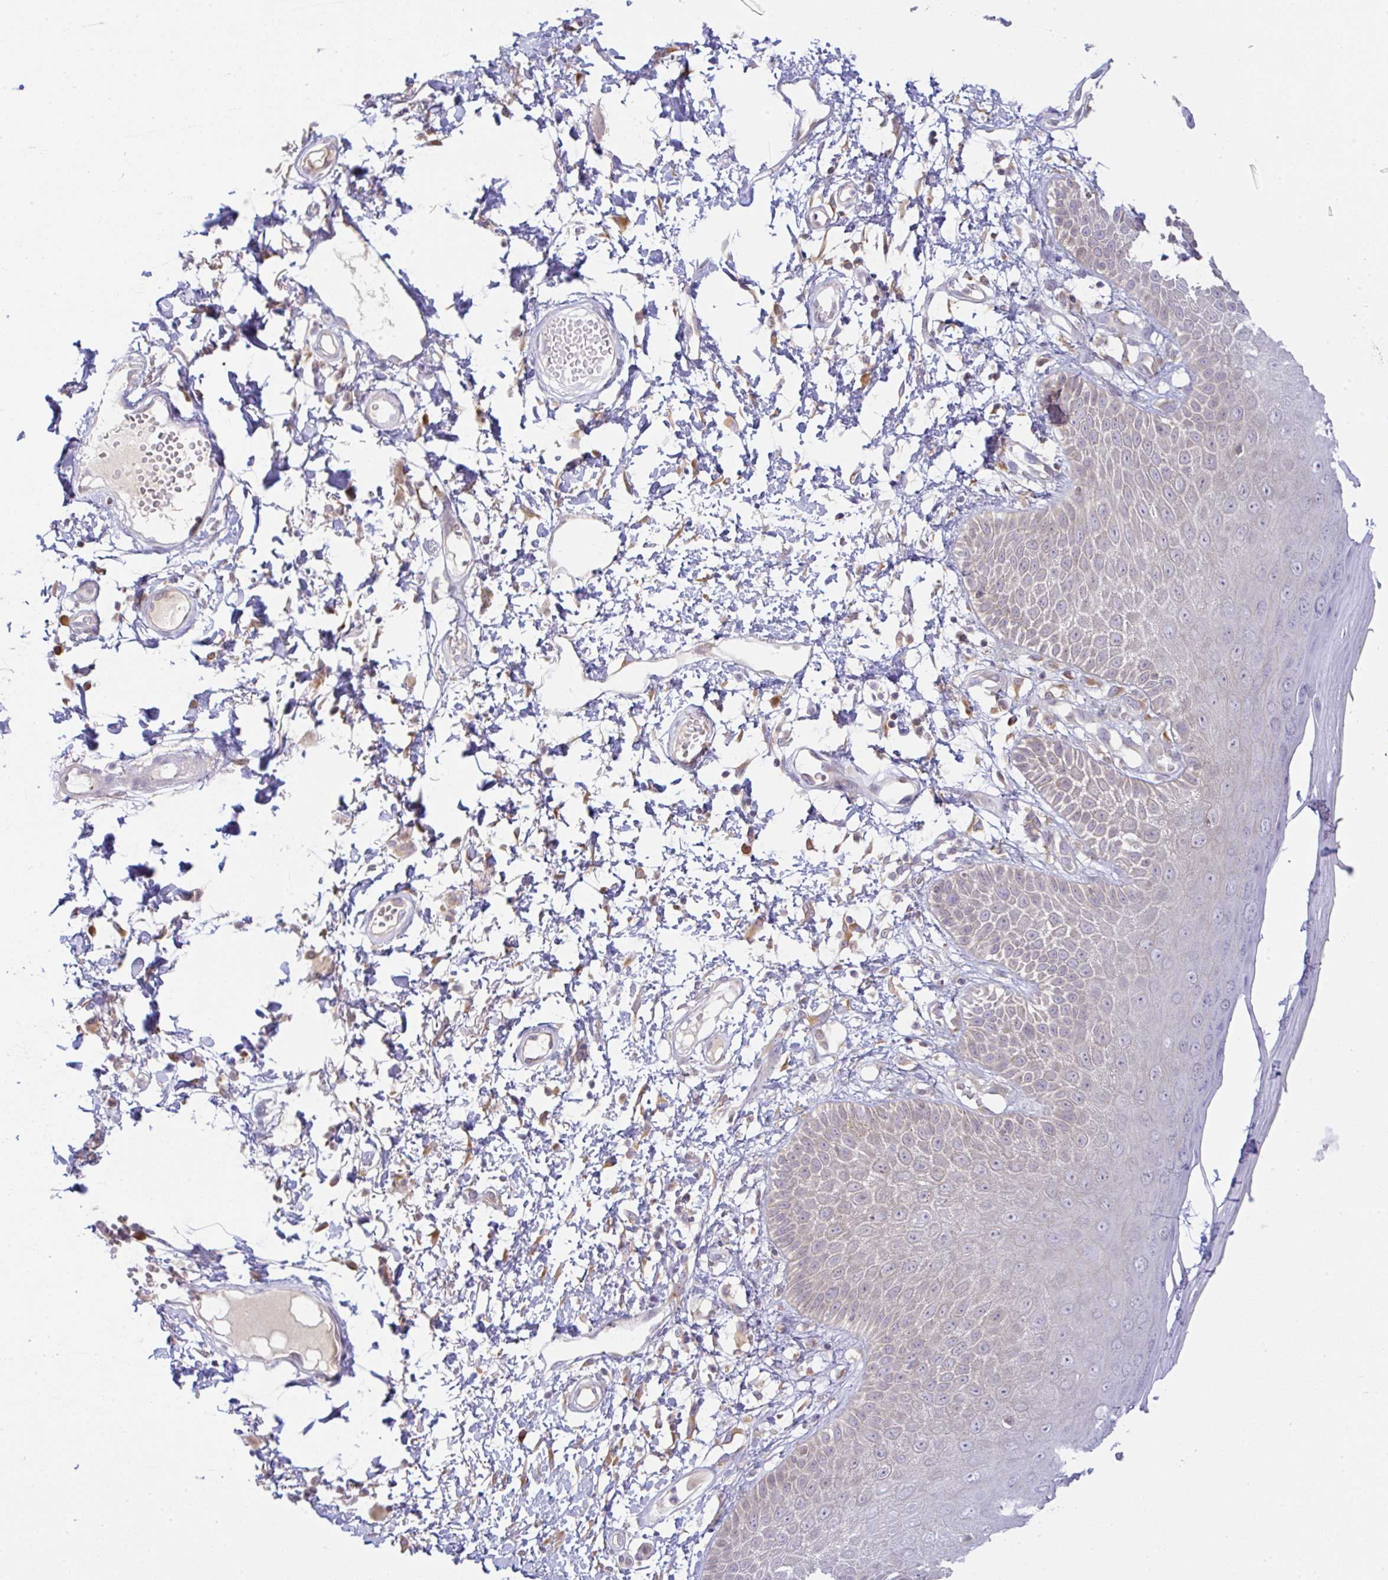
{"staining": {"intensity": "weak", "quantity": "<25%", "location": "cytoplasmic/membranous"}, "tissue": "skin", "cell_type": "Epidermal cells", "image_type": "normal", "snomed": [{"axis": "morphology", "description": "Normal tissue, NOS"}, {"axis": "topography", "description": "Anal"}, {"axis": "topography", "description": "Peripheral nerve tissue"}], "caption": "A high-resolution photomicrograph shows immunohistochemistry staining of normal skin, which demonstrates no significant staining in epidermal cells.", "gene": "DERL2", "patient": {"sex": "male", "age": 78}}